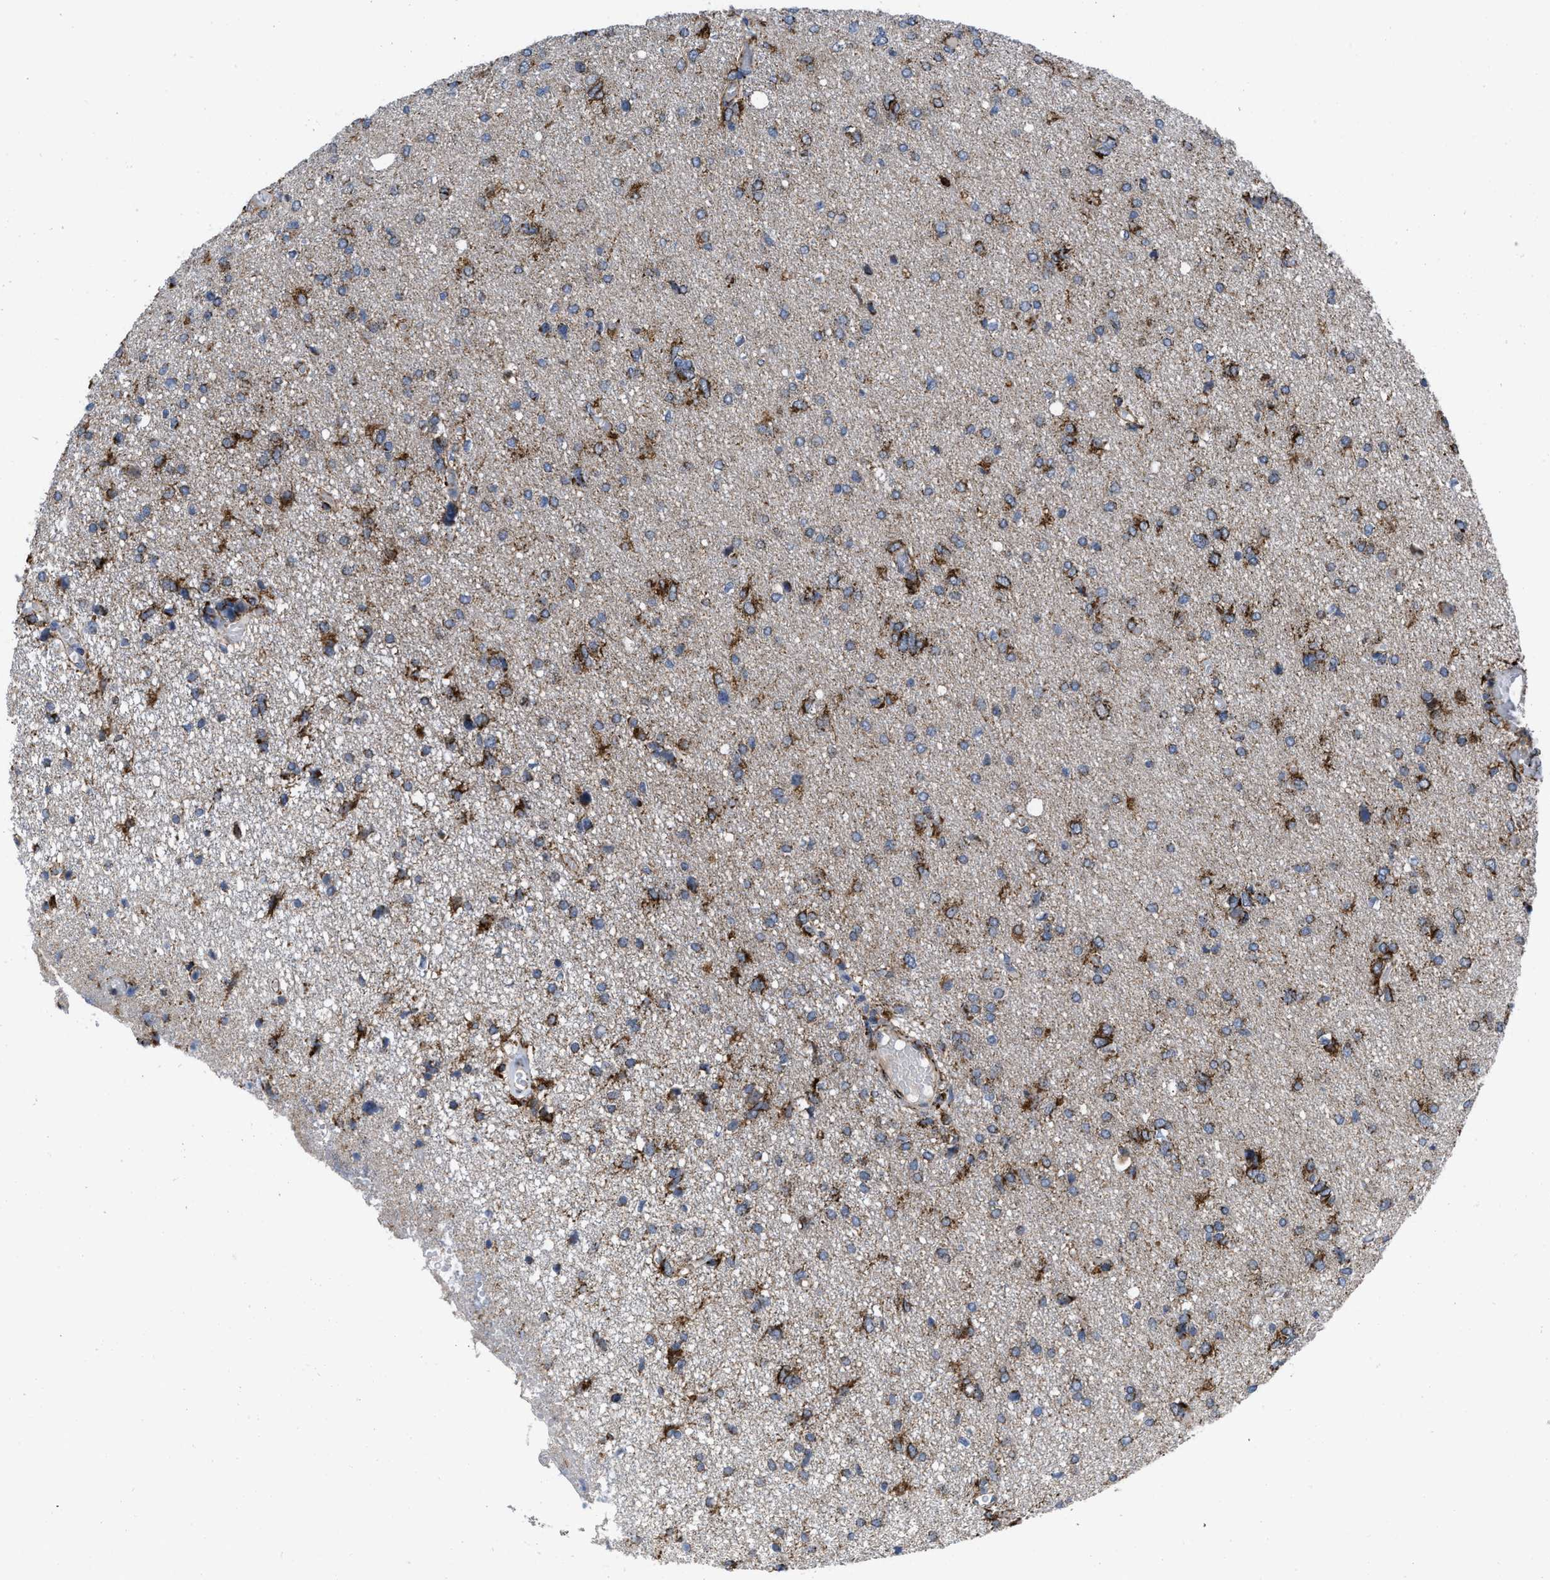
{"staining": {"intensity": "strong", "quantity": "25%-75%", "location": "cytoplasmic/membranous"}, "tissue": "glioma", "cell_type": "Tumor cells", "image_type": "cancer", "snomed": [{"axis": "morphology", "description": "Glioma, malignant, High grade"}, {"axis": "topography", "description": "Brain"}], "caption": "Immunohistochemistry of human malignant high-grade glioma shows high levels of strong cytoplasmic/membranous staining in about 25%-75% of tumor cells.", "gene": "AKAP1", "patient": {"sex": "female", "age": 59}}